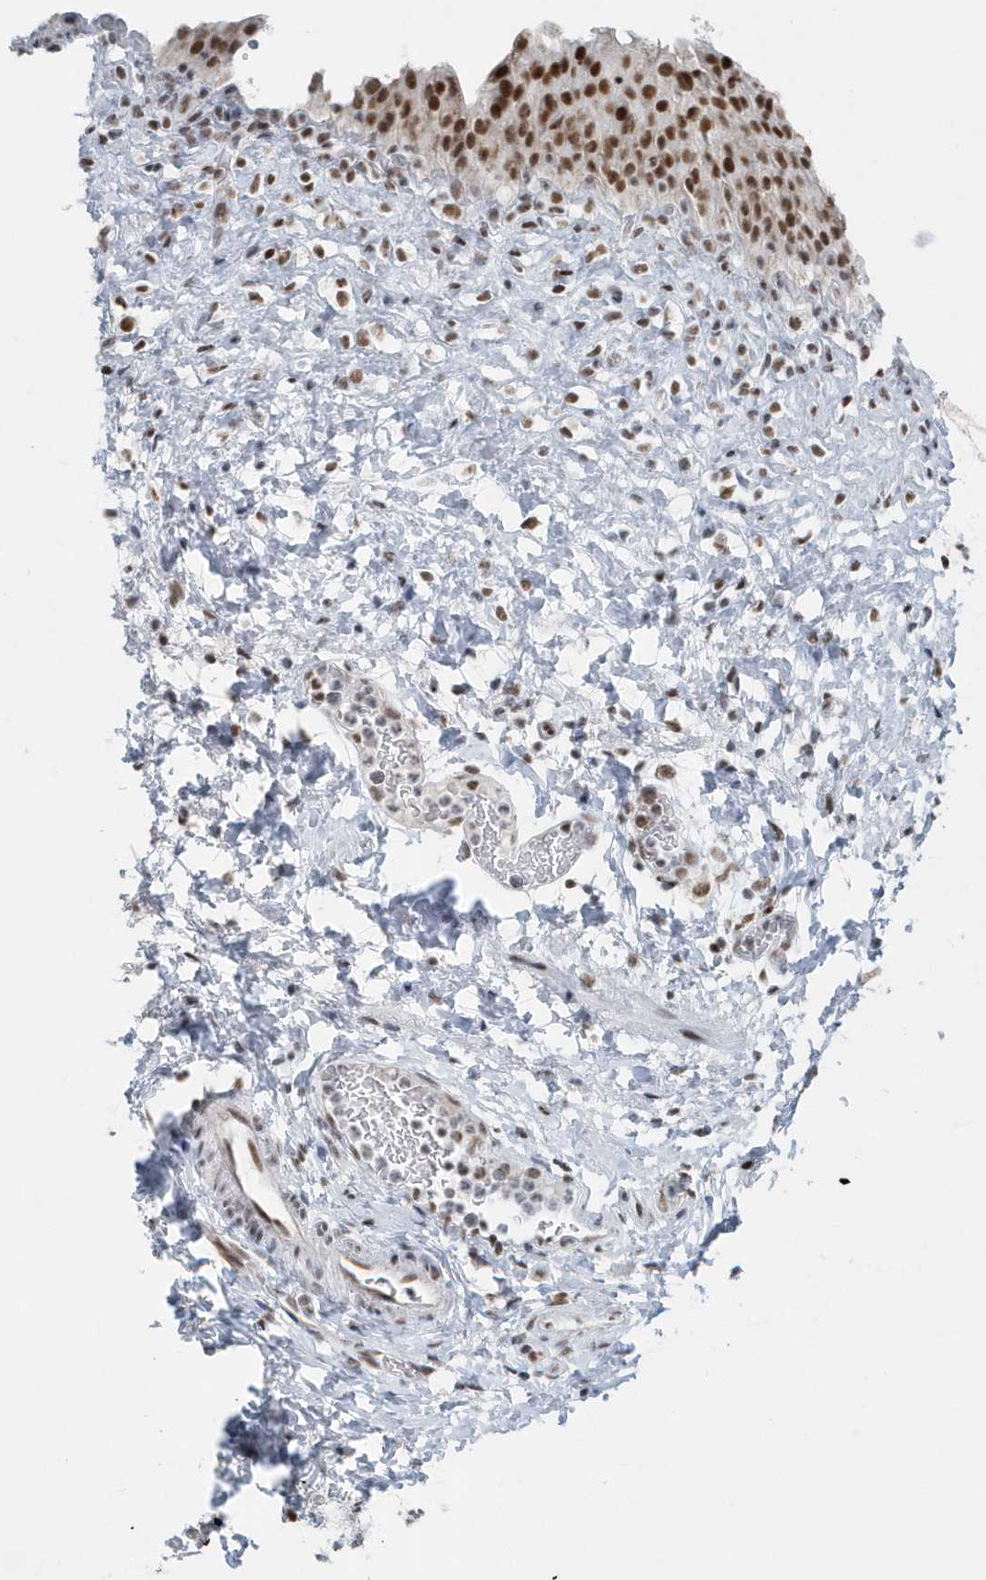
{"staining": {"intensity": "strong", "quantity": ">75%", "location": "nuclear"}, "tissue": "urinary bladder", "cell_type": "Urothelial cells", "image_type": "normal", "snomed": [{"axis": "morphology", "description": "Normal tissue, NOS"}, {"axis": "topography", "description": "Urinary bladder"}], "caption": "Urothelial cells reveal high levels of strong nuclear staining in about >75% of cells in benign urinary bladder.", "gene": "FIP1L1", "patient": {"sex": "female", "age": 27}}